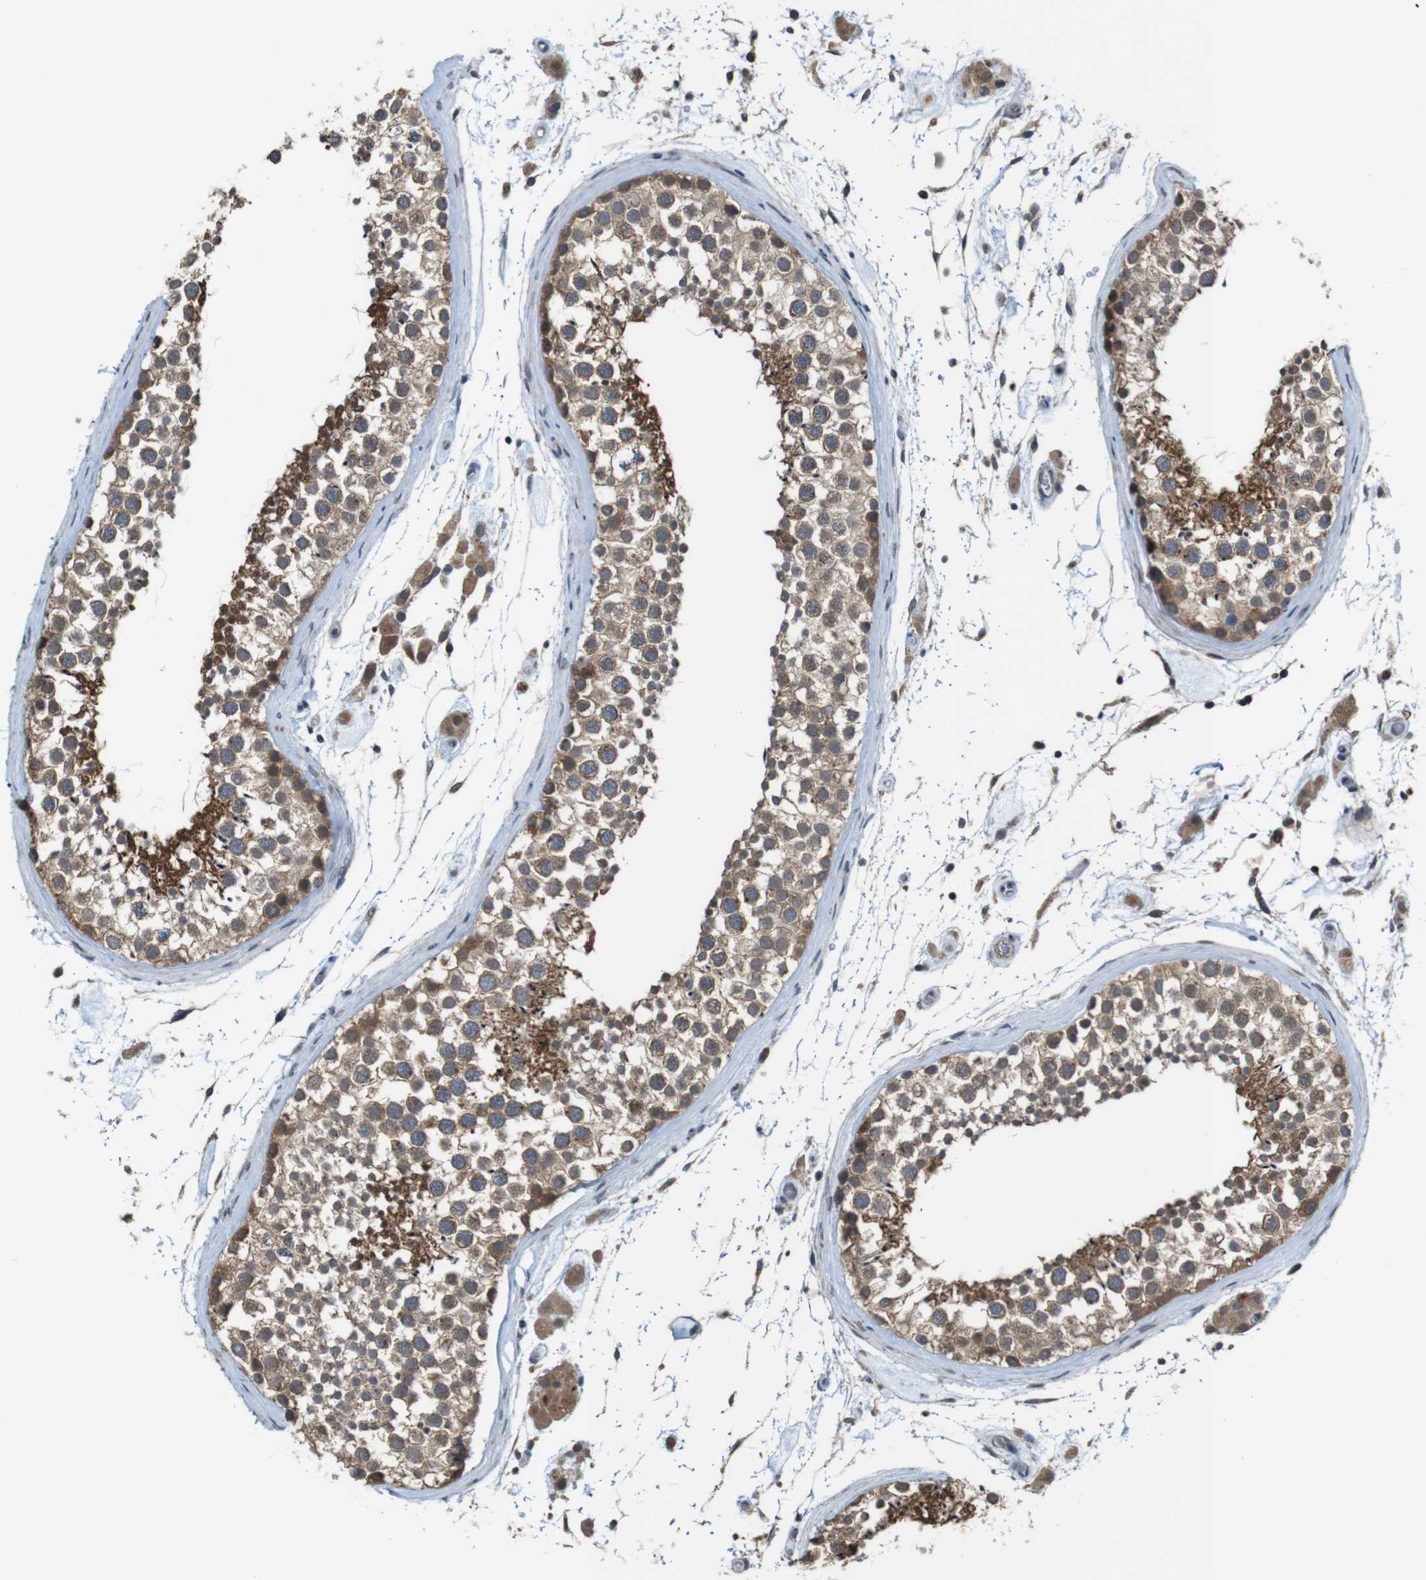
{"staining": {"intensity": "moderate", "quantity": ">75%", "location": "cytoplasmic/membranous"}, "tissue": "testis", "cell_type": "Cells in seminiferous ducts", "image_type": "normal", "snomed": [{"axis": "morphology", "description": "Normal tissue, NOS"}, {"axis": "topography", "description": "Testis"}], "caption": "A medium amount of moderate cytoplasmic/membranous positivity is present in about >75% of cells in seminiferous ducts in normal testis. Using DAB (brown) and hematoxylin (blue) stains, captured at high magnification using brightfield microscopy.", "gene": "CDC34", "patient": {"sex": "male", "age": 46}}